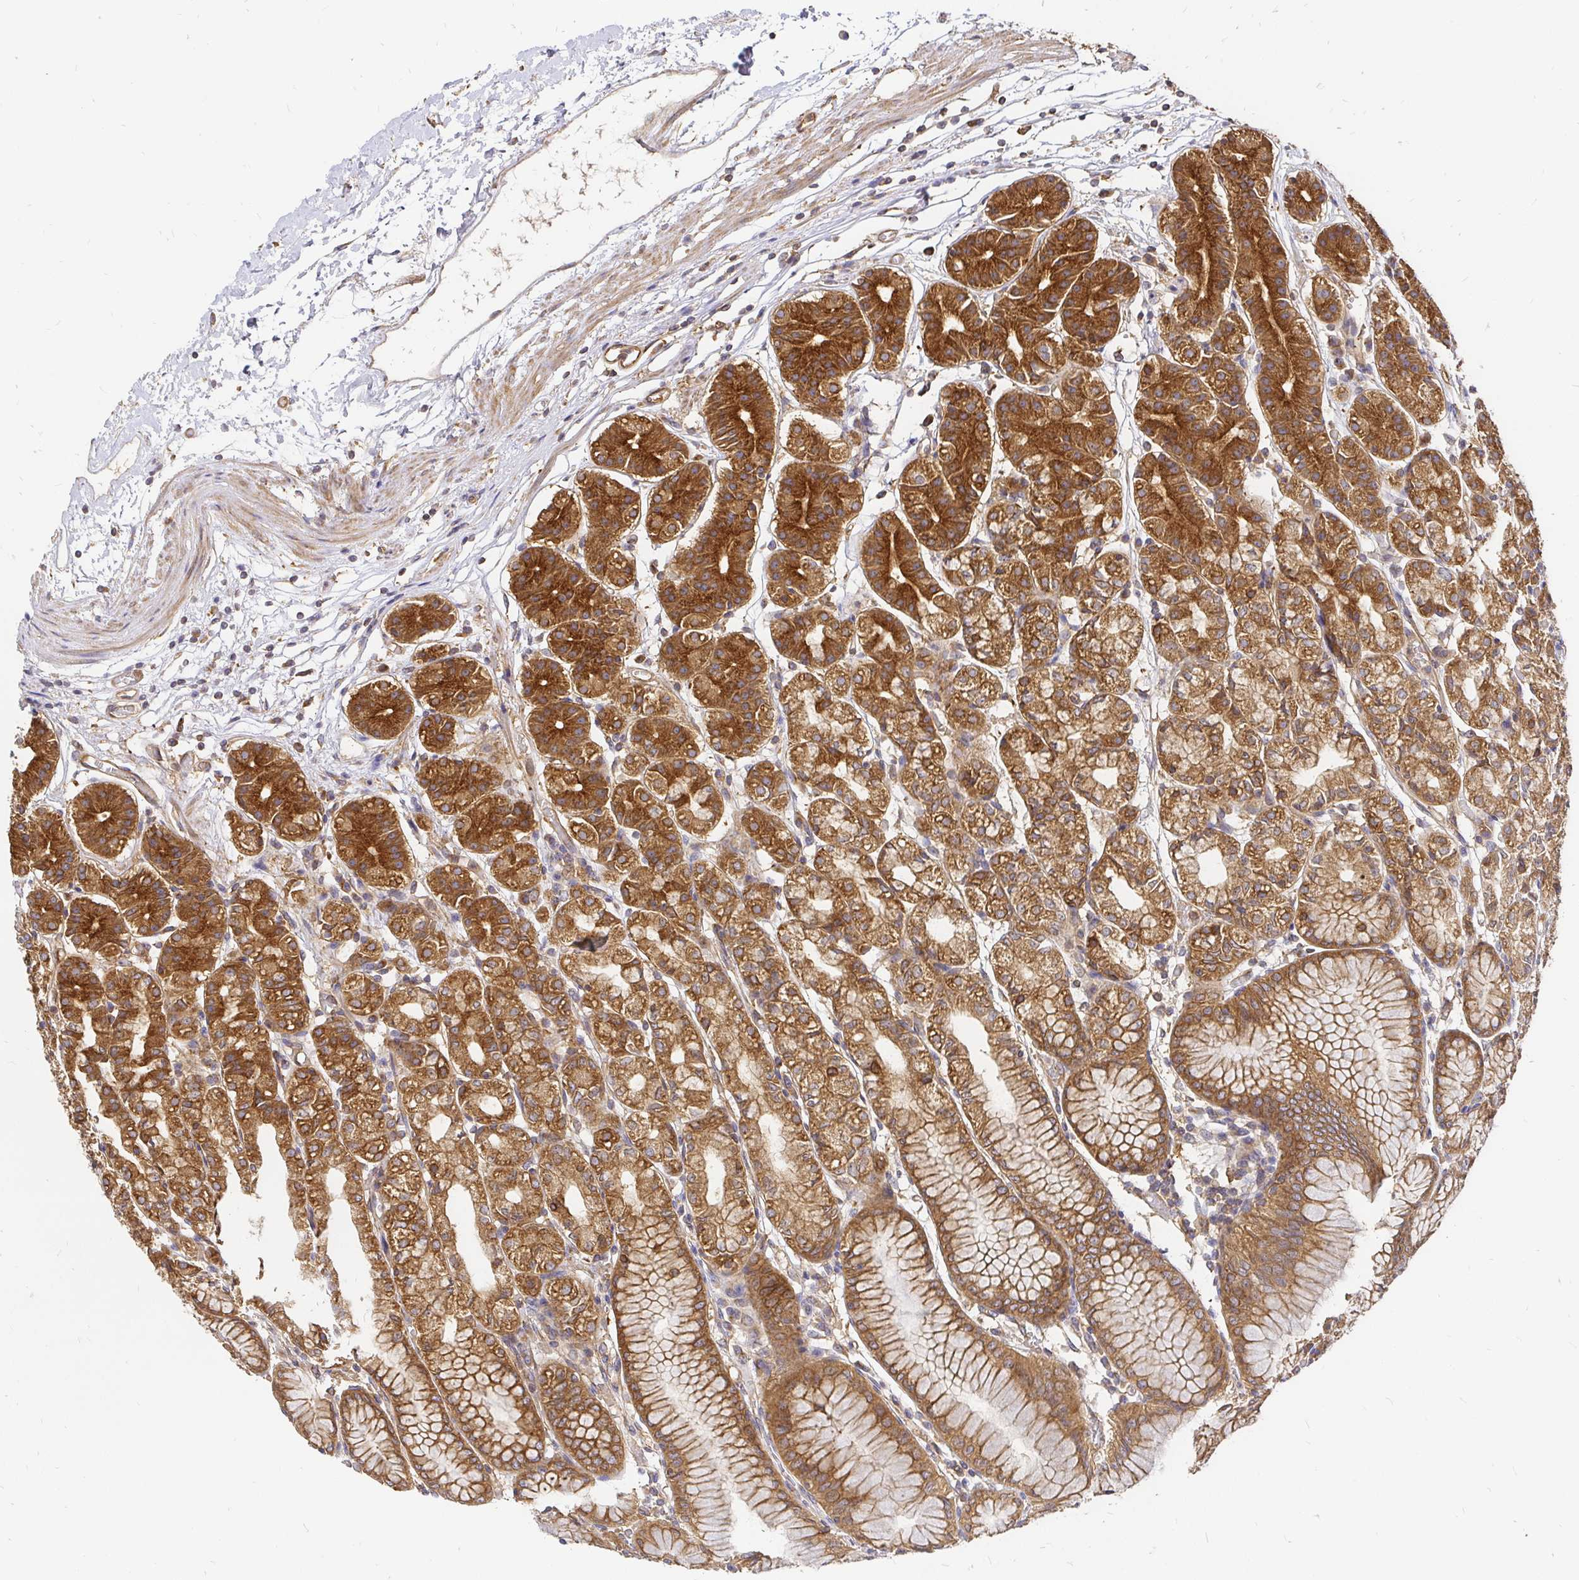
{"staining": {"intensity": "strong", "quantity": ">75%", "location": "cytoplasmic/membranous"}, "tissue": "stomach", "cell_type": "Glandular cells", "image_type": "normal", "snomed": [{"axis": "morphology", "description": "Normal tissue, NOS"}, {"axis": "topography", "description": "Stomach"}], "caption": "Immunohistochemical staining of normal human stomach demonstrates >75% levels of strong cytoplasmic/membranous protein positivity in about >75% of glandular cells.", "gene": "KIF5B", "patient": {"sex": "female", "age": 57}}